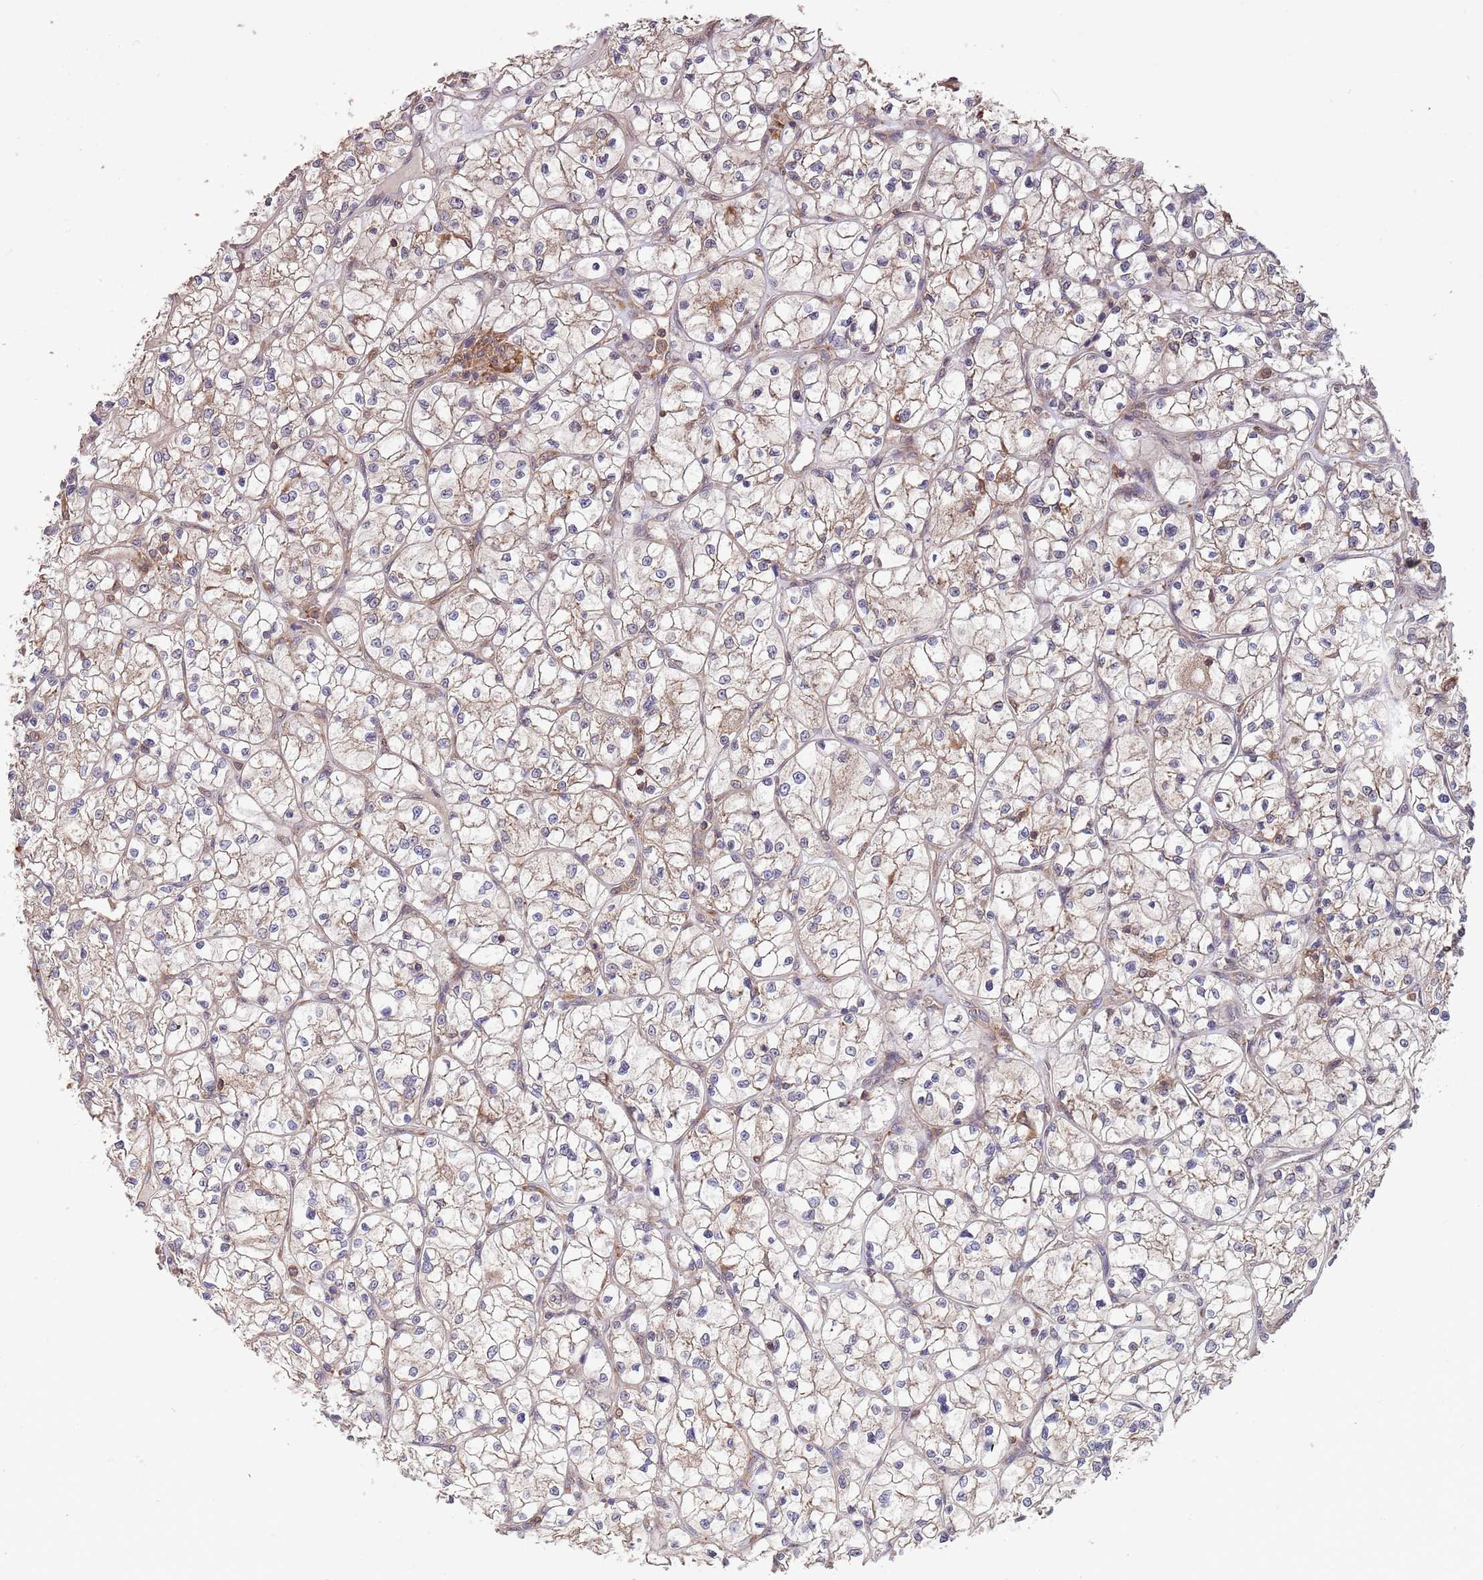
{"staining": {"intensity": "weak", "quantity": "25%-75%", "location": "cytoplasmic/membranous"}, "tissue": "renal cancer", "cell_type": "Tumor cells", "image_type": "cancer", "snomed": [{"axis": "morphology", "description": "Adenocarcinoma, NOS"}, {"axis": "topography", "description": "Kidney"}], "caption": "Immunohistochemistry (IHC) of human adenocarcinoma (renal) displays low levels of weak cytoplasmic/membranous expression in approximately 25%-75% of tumor cells.", "gene": "RNF19B", "patient": {"sex": "female", "age": 64}}